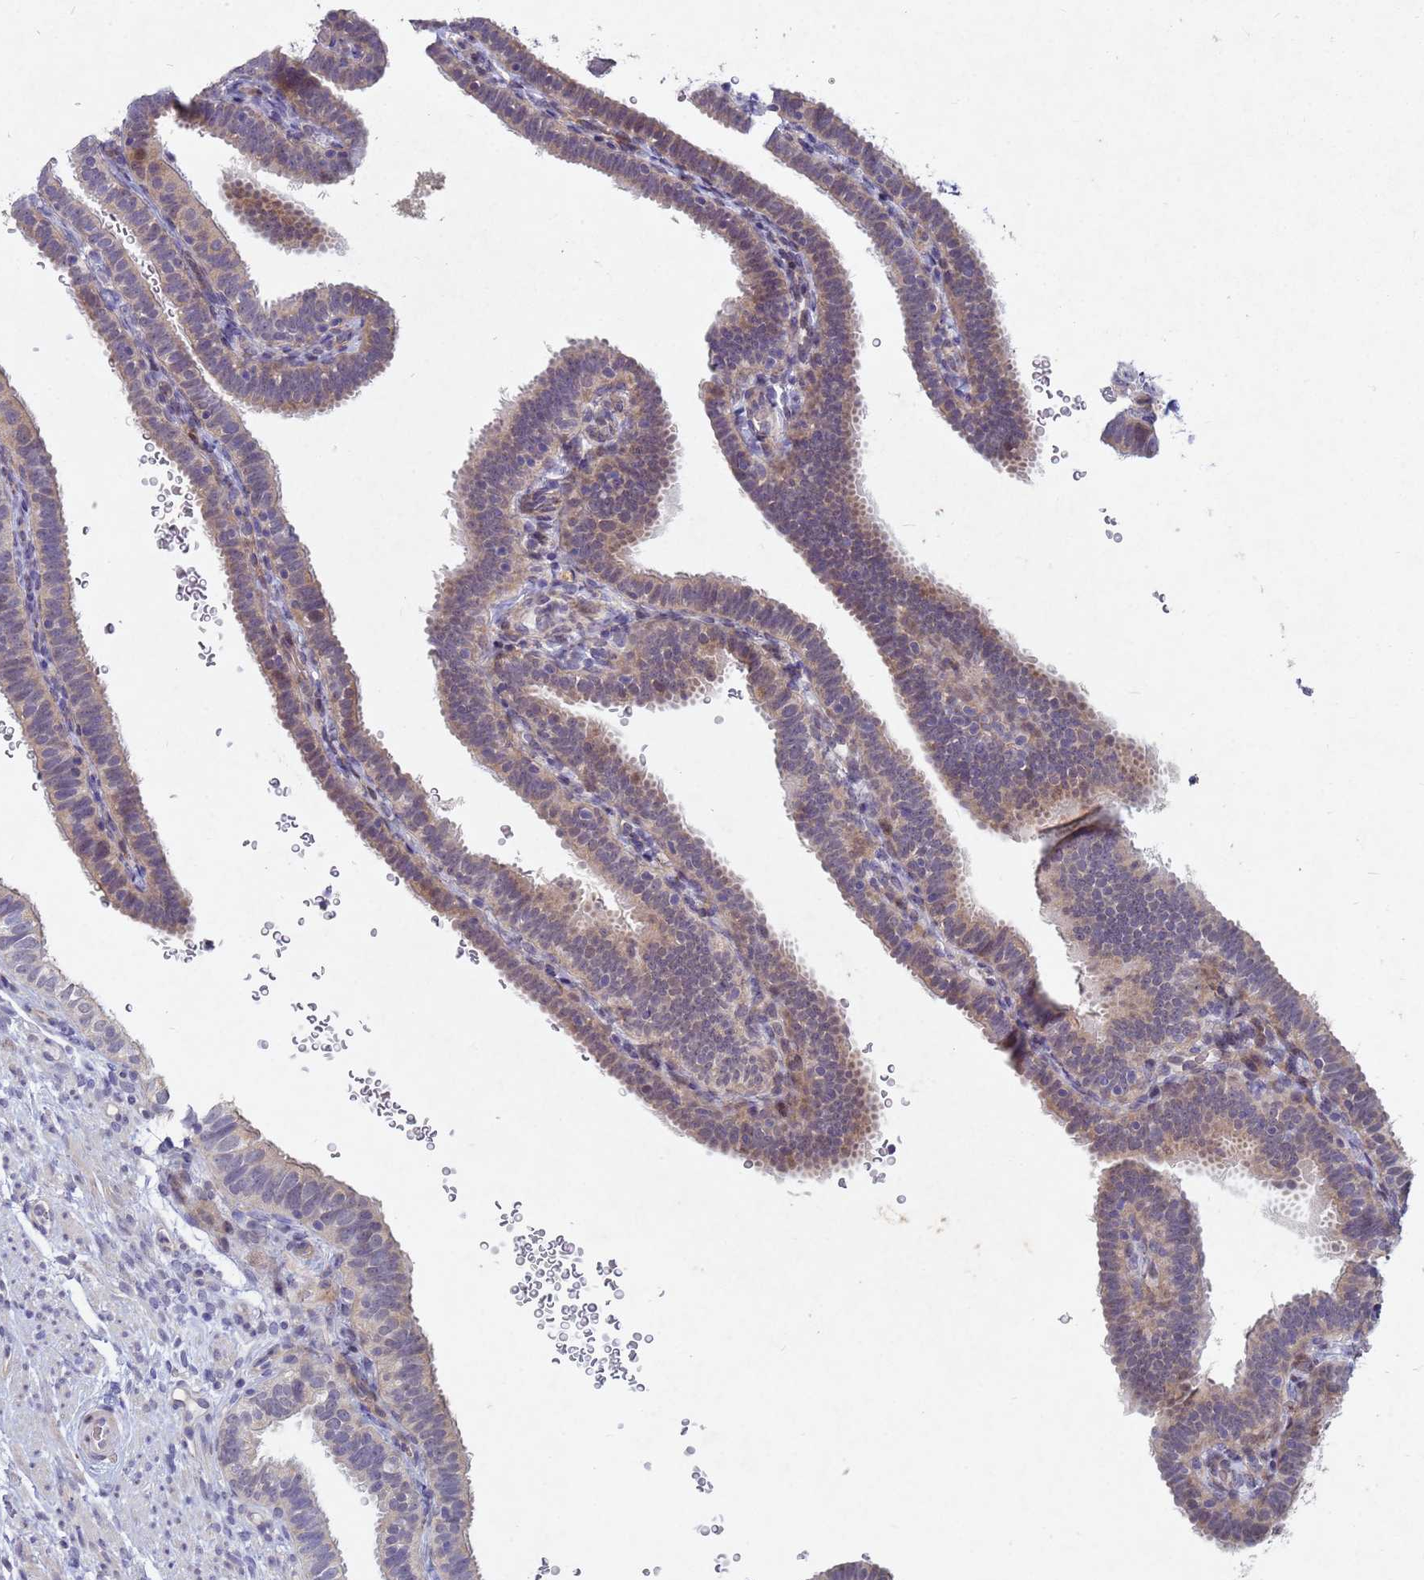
{"staining": {"intensity": "weak", "quantity": "25%-75%", "location": "cytoplasmic/membranous"}, "tissue": "fallopian tube", "cell_type": "Glandular cells", "image_type": "normal", "snomed": [{"axis": "morphology", "description": "Normal tissue, NOS"}, {"axis": "topography", "description": "Fallopian tube"}], "caption": "Immunohistochemistry (IHC) micrograph of benign human fallopian tube stained for a protein (brown), which shows low levels of weak cytoplasmic/membranous staining in about 25%-75% of glandular cells.", "gene": "TNPO2", "patient": {"sex": "female", "age": 41}}